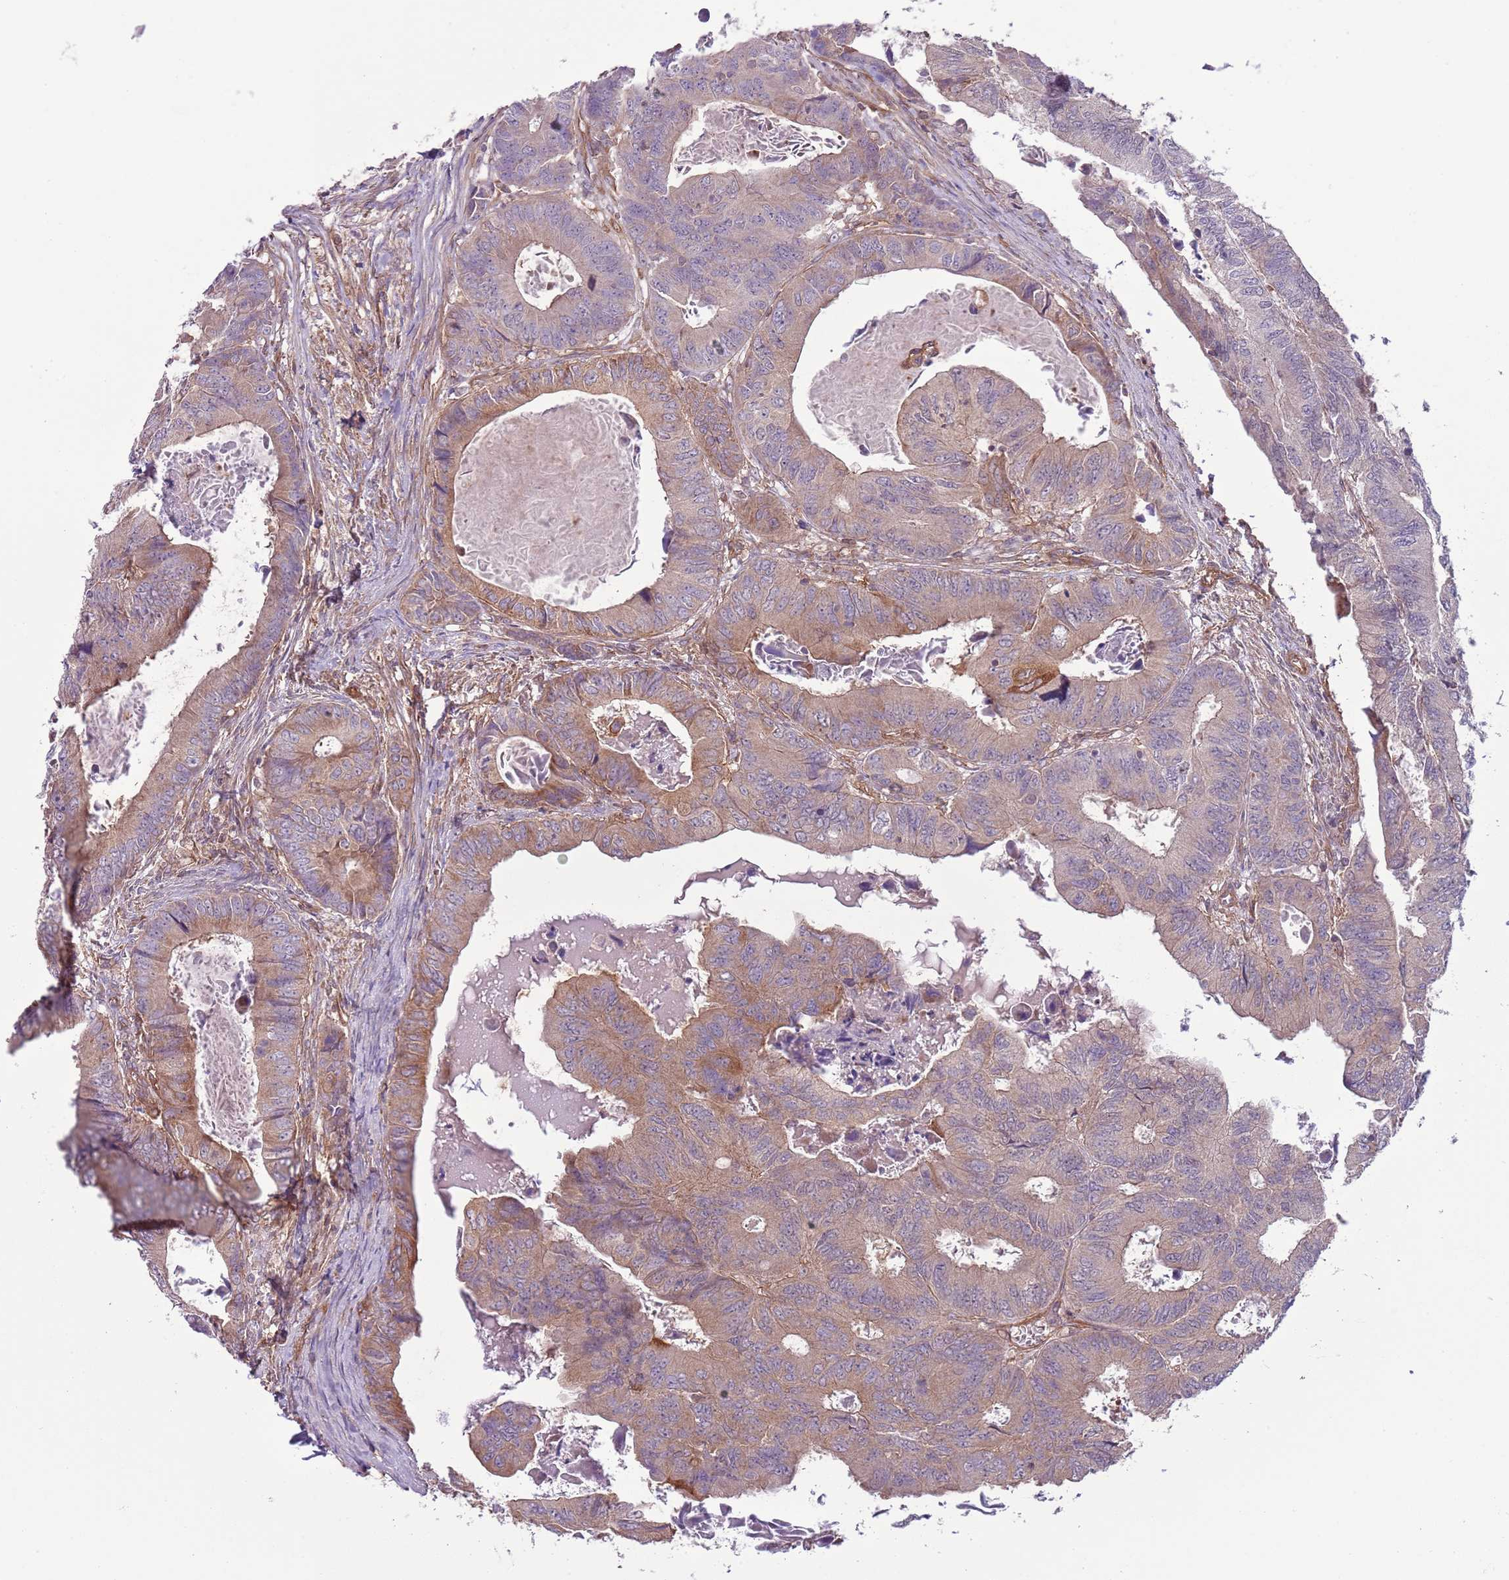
{"staining": {"intensity": "moderate", "quantity": "25%-75%", "location": "cytoplasmic/membranous"}, "tissue": "colorectal cancer", "cell_type": "Tumor cells", "image_type": "cancer", "snomed": [{"axis": "morphology", "description": "Adenocarcinoma, NOS"}, {"axis": "topography", "description": "Colon"}], "caption": "Immunohistochemical staining of human adenocarcinoma (colorectal) shows moderate cytoplasmic/membranous protein positivity in approximately 25%-75% of tumor cells. The staining was performed using DAB to visualize the protein expression in brown, while the nuclei were stained in blue with hematoxylin (Magnification: 20x).", "gene": "LPIN2", "patient": {"sex": "male", "age": 85}}